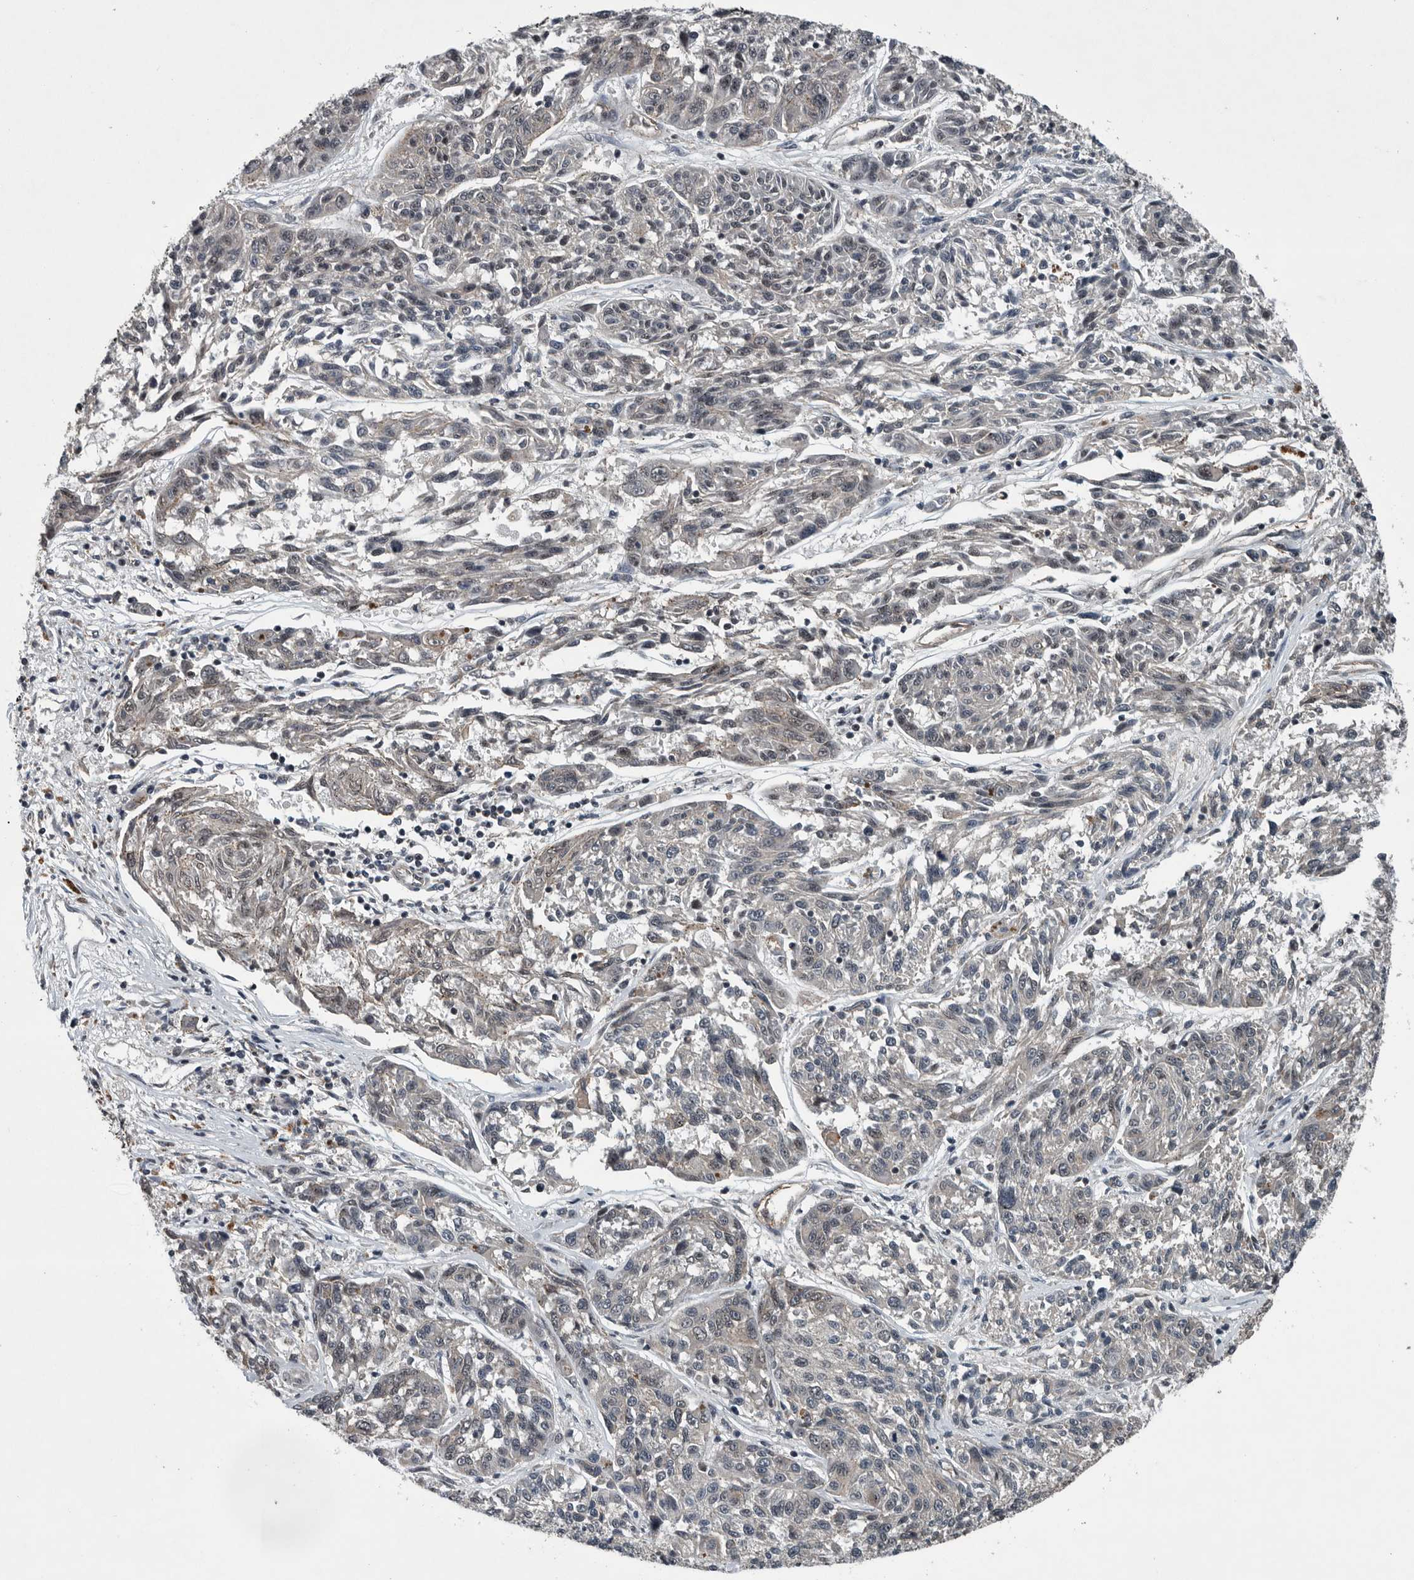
{"staining": {"intensity": "weak", "quantity": "<25%", "location": "cytoplasmic/membranous"}, "tissue": "melanoma", "cell_type": "Tumor cells", "image_type": "cancer", "snomed": [{"axis": "morphology", "description": "Malignant melanoma, NOS"}, {"axis": "topography", "description": "Skin"}], "caption": "Micrograph shows no protein staining in tumor cells of malignant melanoma tissue. The staining is performed using DAB (3,3'-diaminobenzidine) brown chromogen with nuclei counter-stained in using hematoxylin.", "gene": "SENP7", "patient": {"sex": "male", "age": 53}}